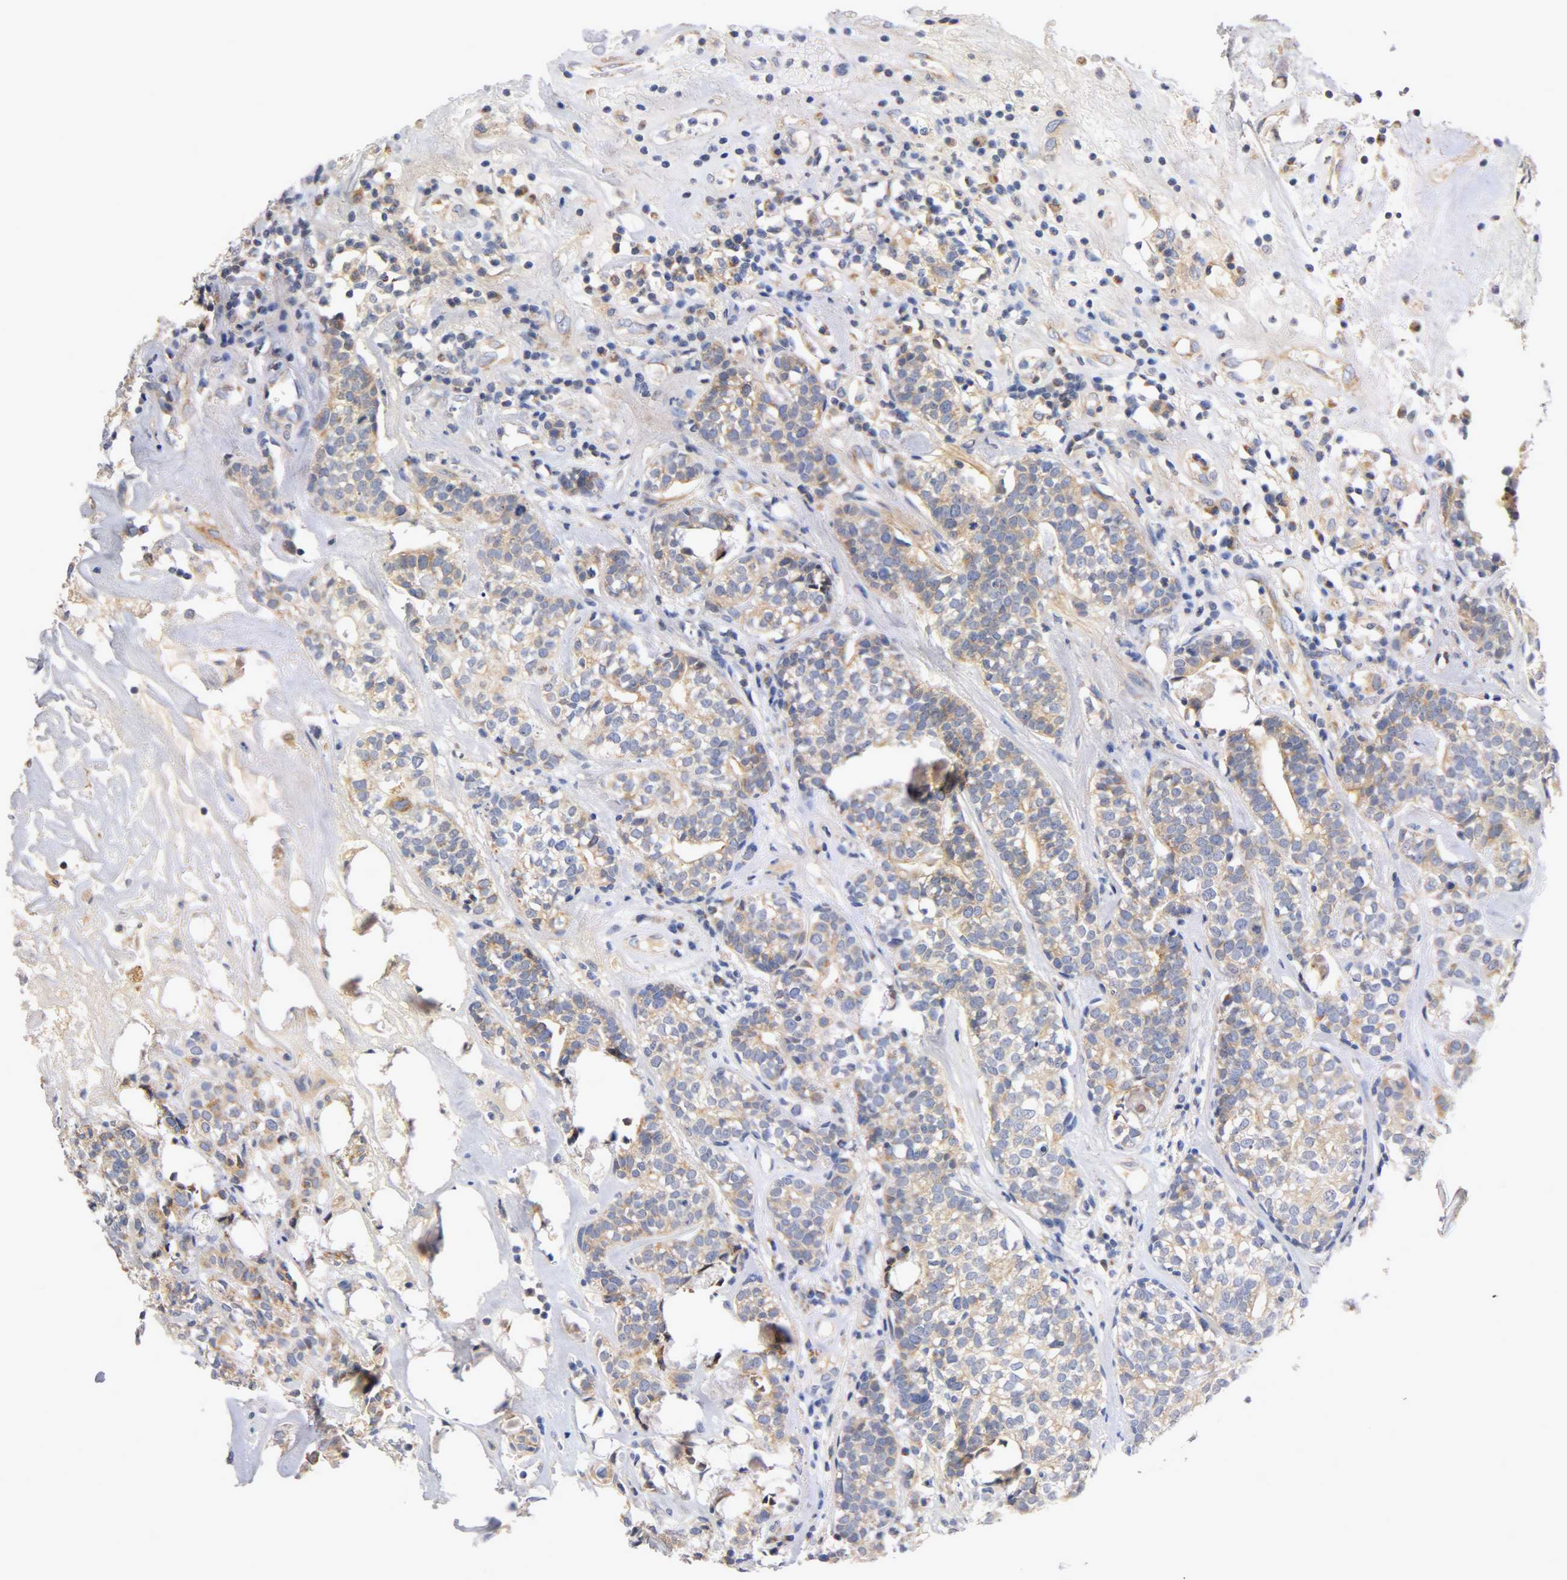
{"staining": {"intensity": "weak", "quantity": ">75%", "location": "cytoplasmic/membranous"}, "tissue": "head and neck cancer", "cell_type": "Tumor cells", "image_type": "cancer", "snomed": [{"axis": "morphology", "description": "Adenocarcinoma, NOS"}, {"axis": "topography", "description": "Salivary gland"}, {"axis": "topography", "description": "Head-Neck"}], "caption": "Immunohistochemistry photomicrograph of neoplastic tissue: head and neck adenocarcinoma stained using IHC displays low levels of weak protein expression localized specifically in the cytoplasmic/membranous of tumor cells, appearing as a cytoplasmic/membranous brown color.", "gene": "PCSK6", "patient": {"sex": "female", "age": 65}}